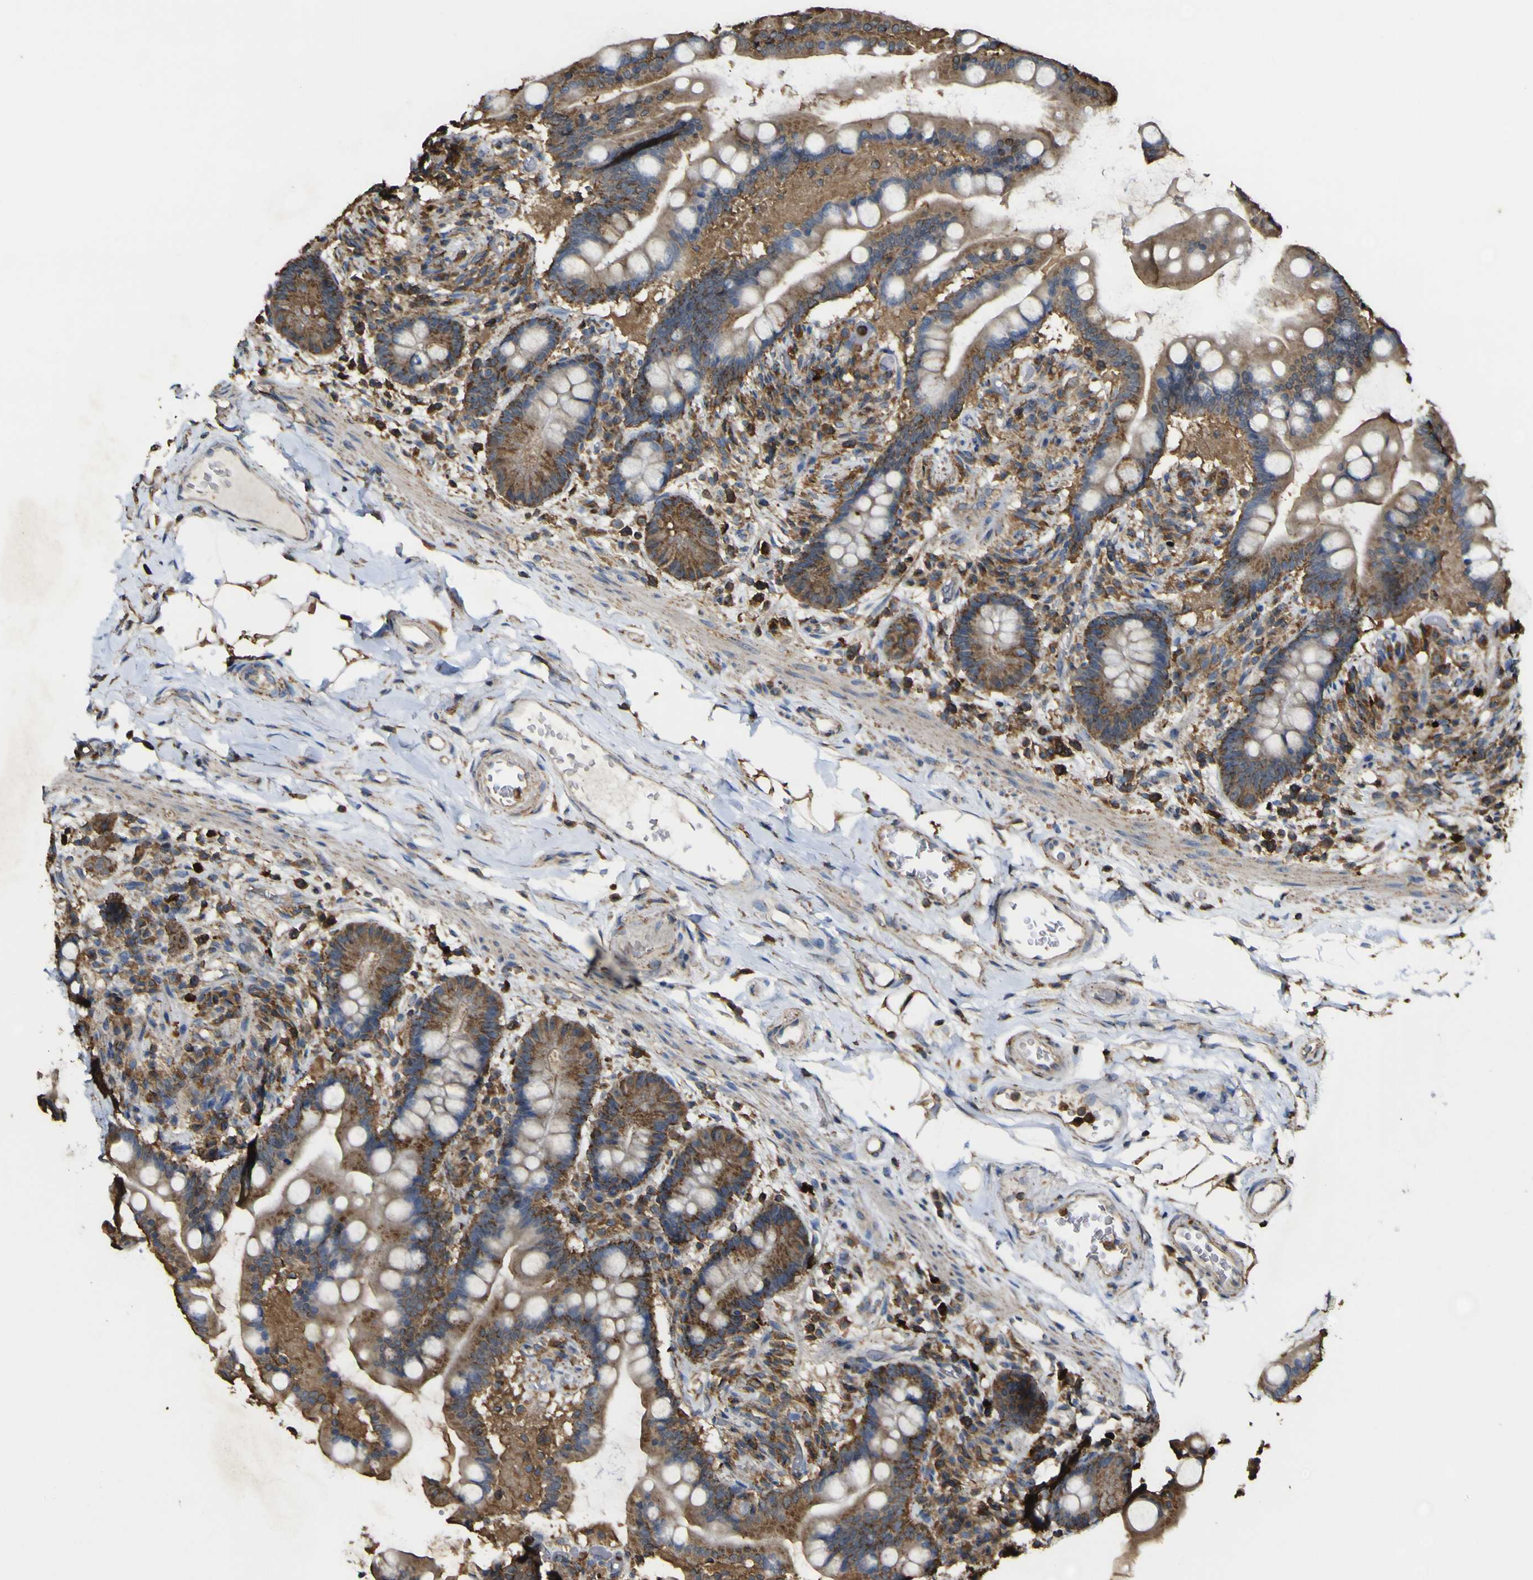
{"staining": {"intensity": "weak", "quantity": "25%-75%", "location": "cytoplasmic/membranous"}, "tissue": "colon", "cell_type": "Endothelial cells", "image_type": "normal", "snomed": [{"axis": "morphology", "description": "Normal tissue, NOS"}, {"axis": "topography", "description": "Colon"}], "caption": "Colon stained for a protein reveals weak cytoplasmic/membranous positivity in endothelial cells. The staining was performed using DAB to visualize the protein expression in brown, while the nuclei were stained in blue with hematoxylin (Magnification: 20x).", "gene": "ACSL3", "patient": {"sex": "male", "age": 73}}